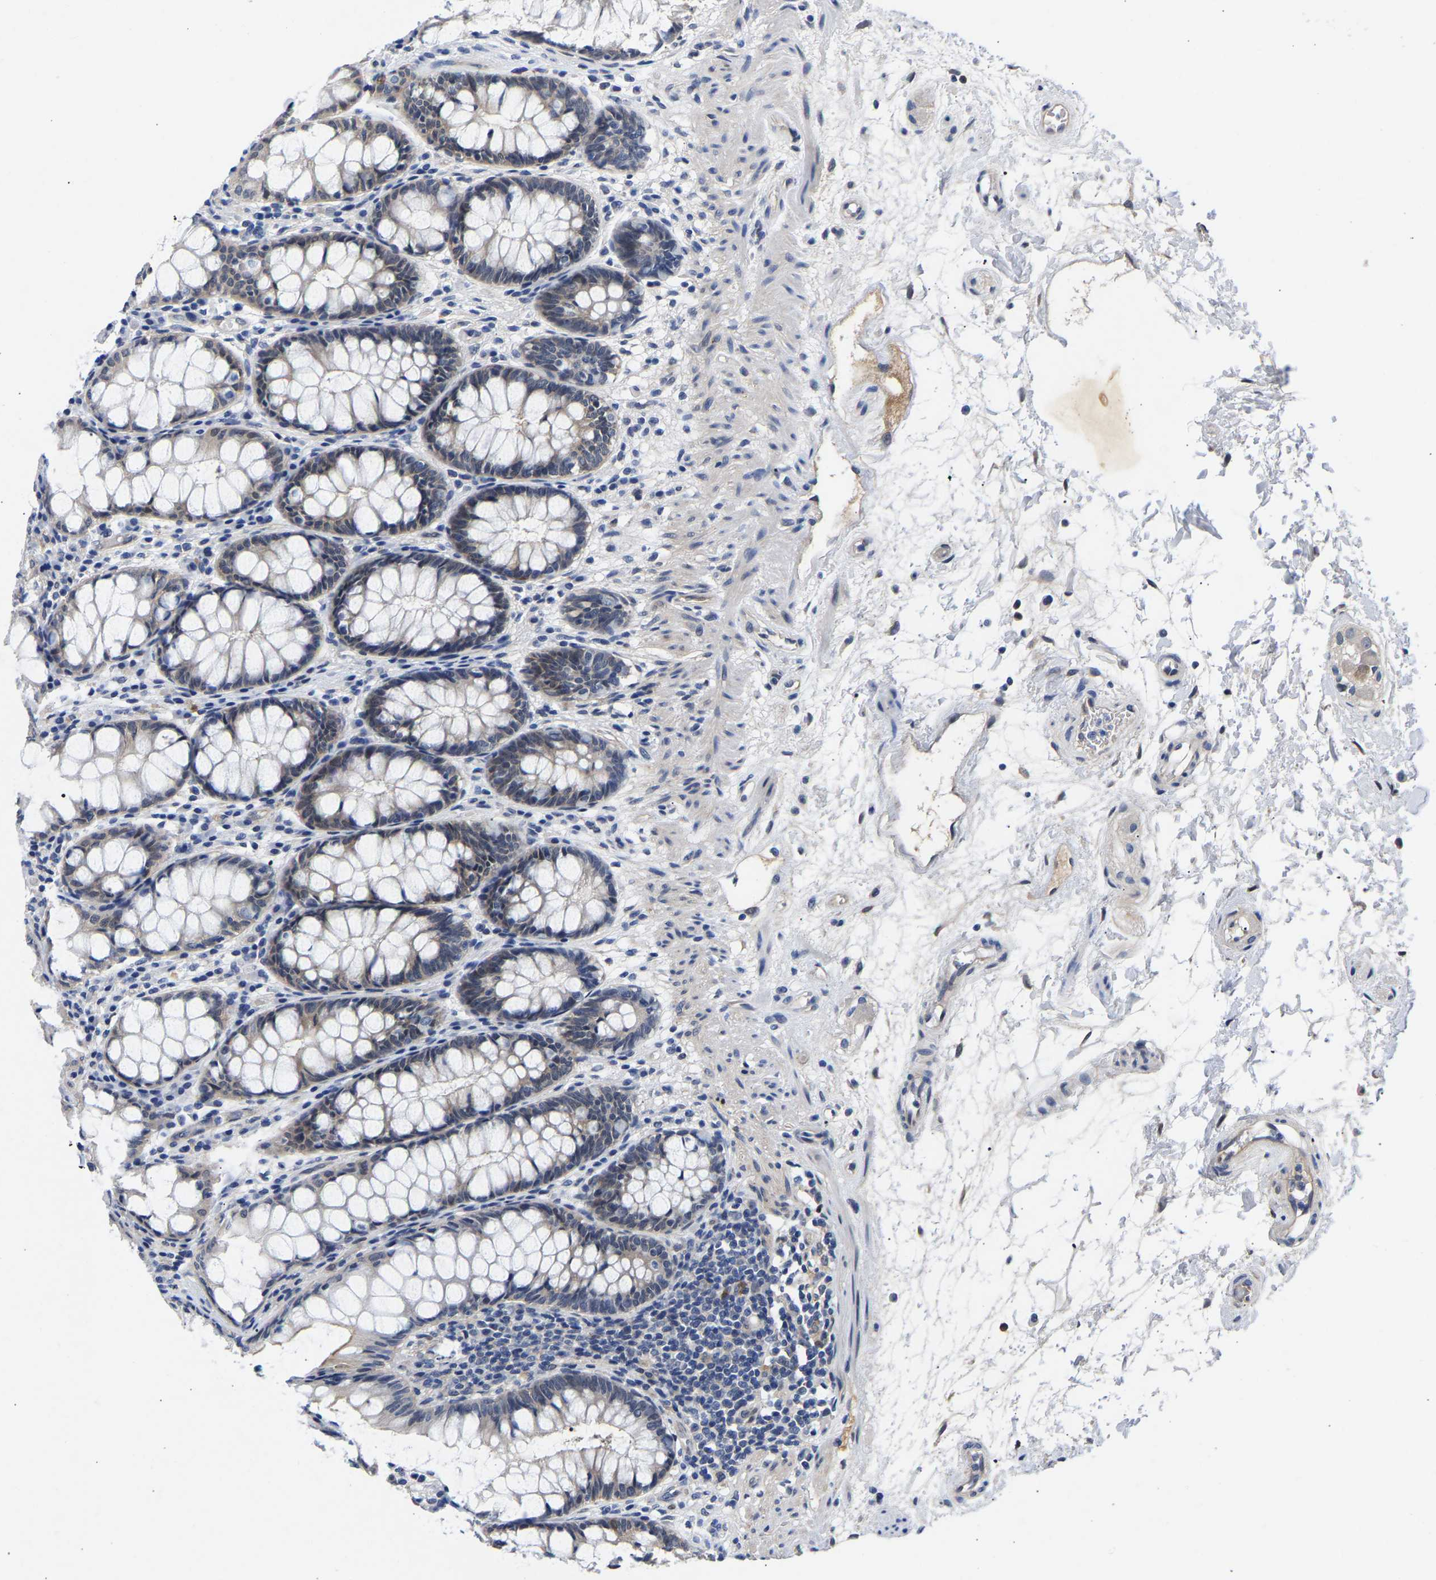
{"staining": {"intensity": "weak", "quantity": "<25%", "location": "cytoplasmic/membranous"}, "tissue": "rectum", "cell_type": "Glandular cells", "image_type": "normal", "snomed": [{"axis": "morphology", "description": "Normal tissue, NOS"}, {"axis": "topography", "description": "Rectum"}], "caption": "DAB immunohistochemical staining of normal human rectum exhibits no significant expression in glandular cells.", "gene": "CCDC6", "patient": {"sex": "male", "age": 64}}